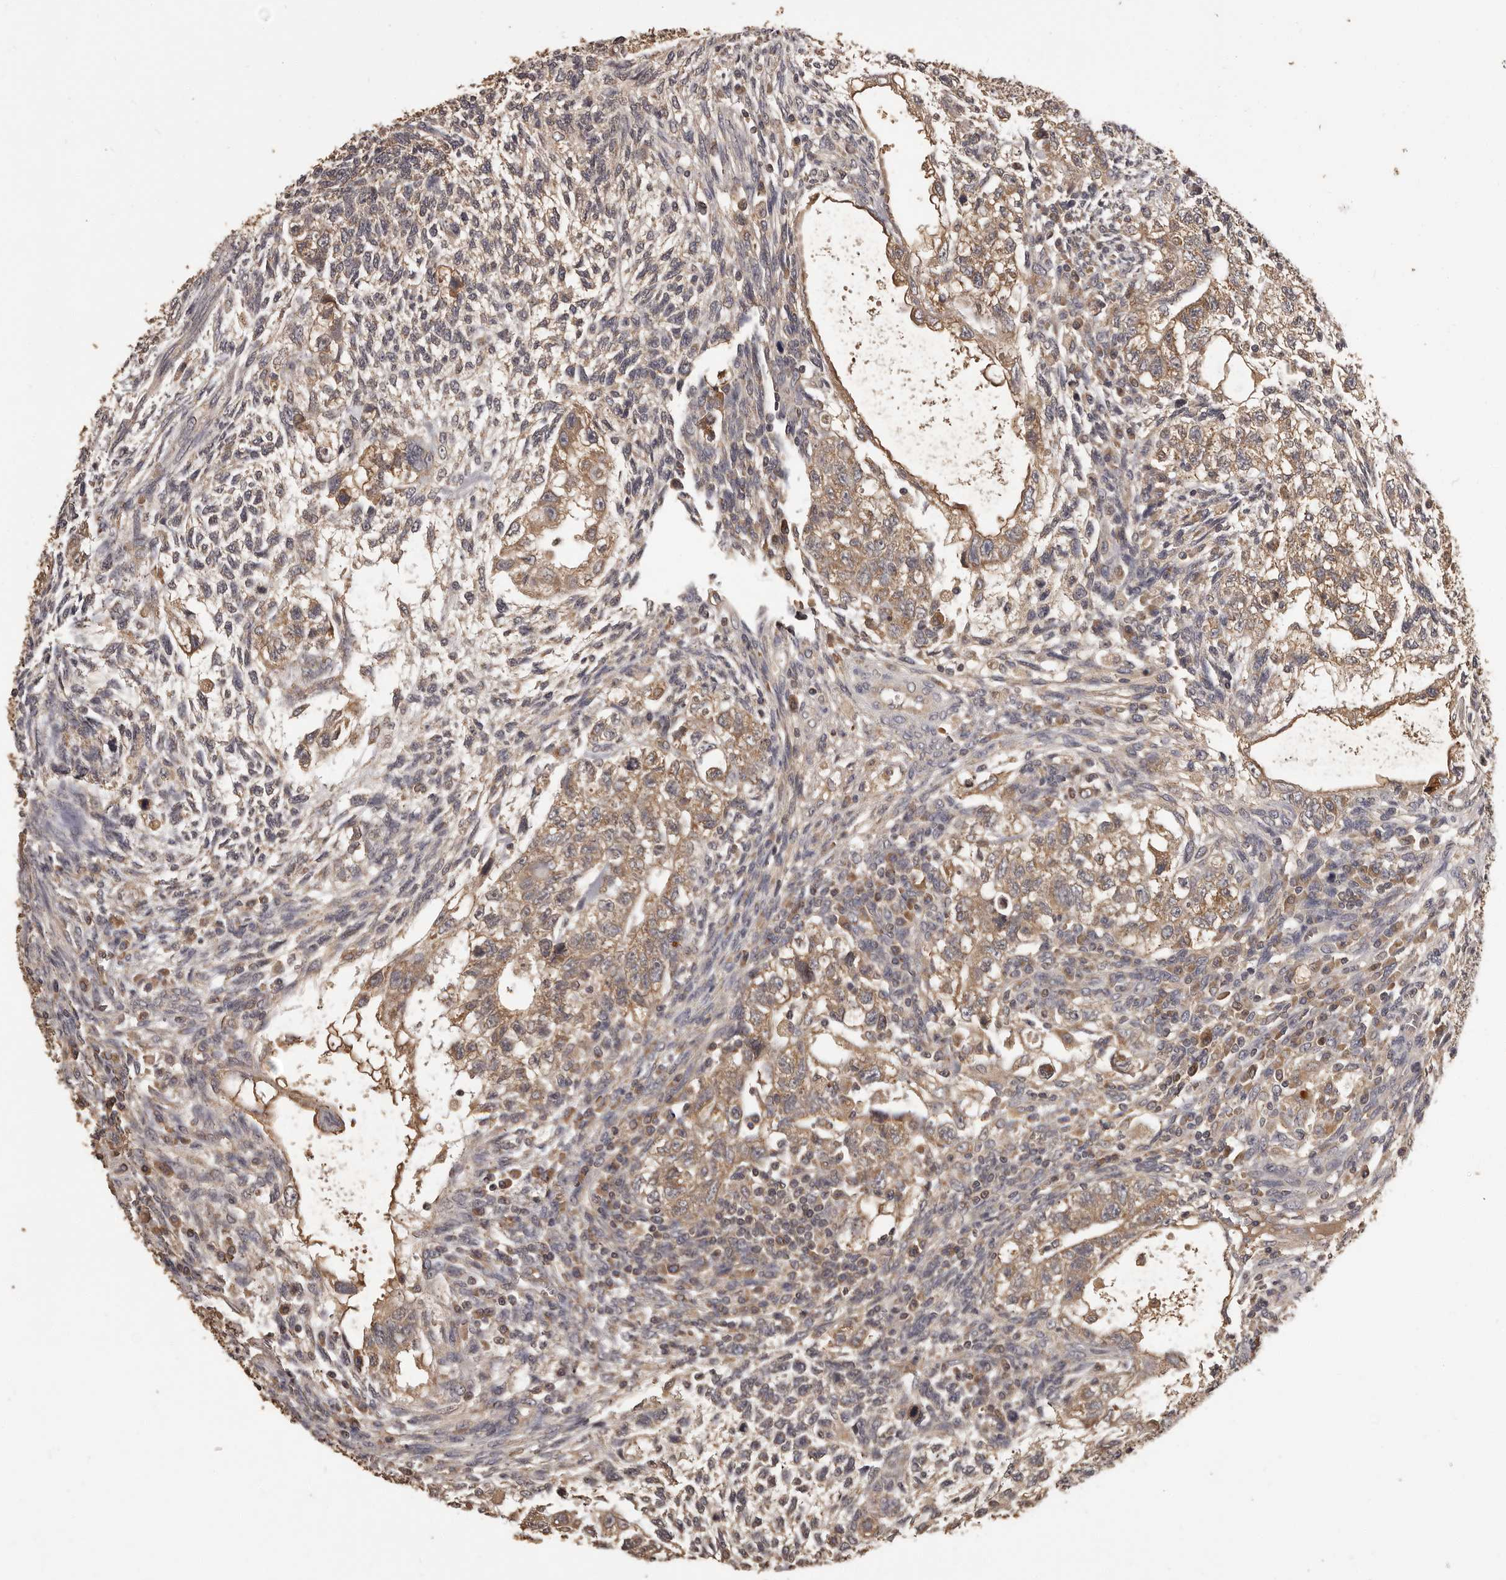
{"staining": {"intensity": "moderate", "quantity": ">75%", "location": "cytoplasmic/membranous"}, "tissue": "testis cancer", "cell_type": "Tumor cells", "image_type": "cancer", "snomed": [{"axis": "morphology", "description": "Carcinoma, Embryonal, NOS"}, {"axis": "topography", "description": "Testis"}], "caption": "An immunohistochemistry (IHC) histopathology image of neoplastic tissue is shown. Protein staining in brown shows moderate cytoplasmic/membranous positivity in testis embryonal carcinoma within tumor cells.", "gene": "MGAT5", "patient": {"sex": "male", "age": 37}}